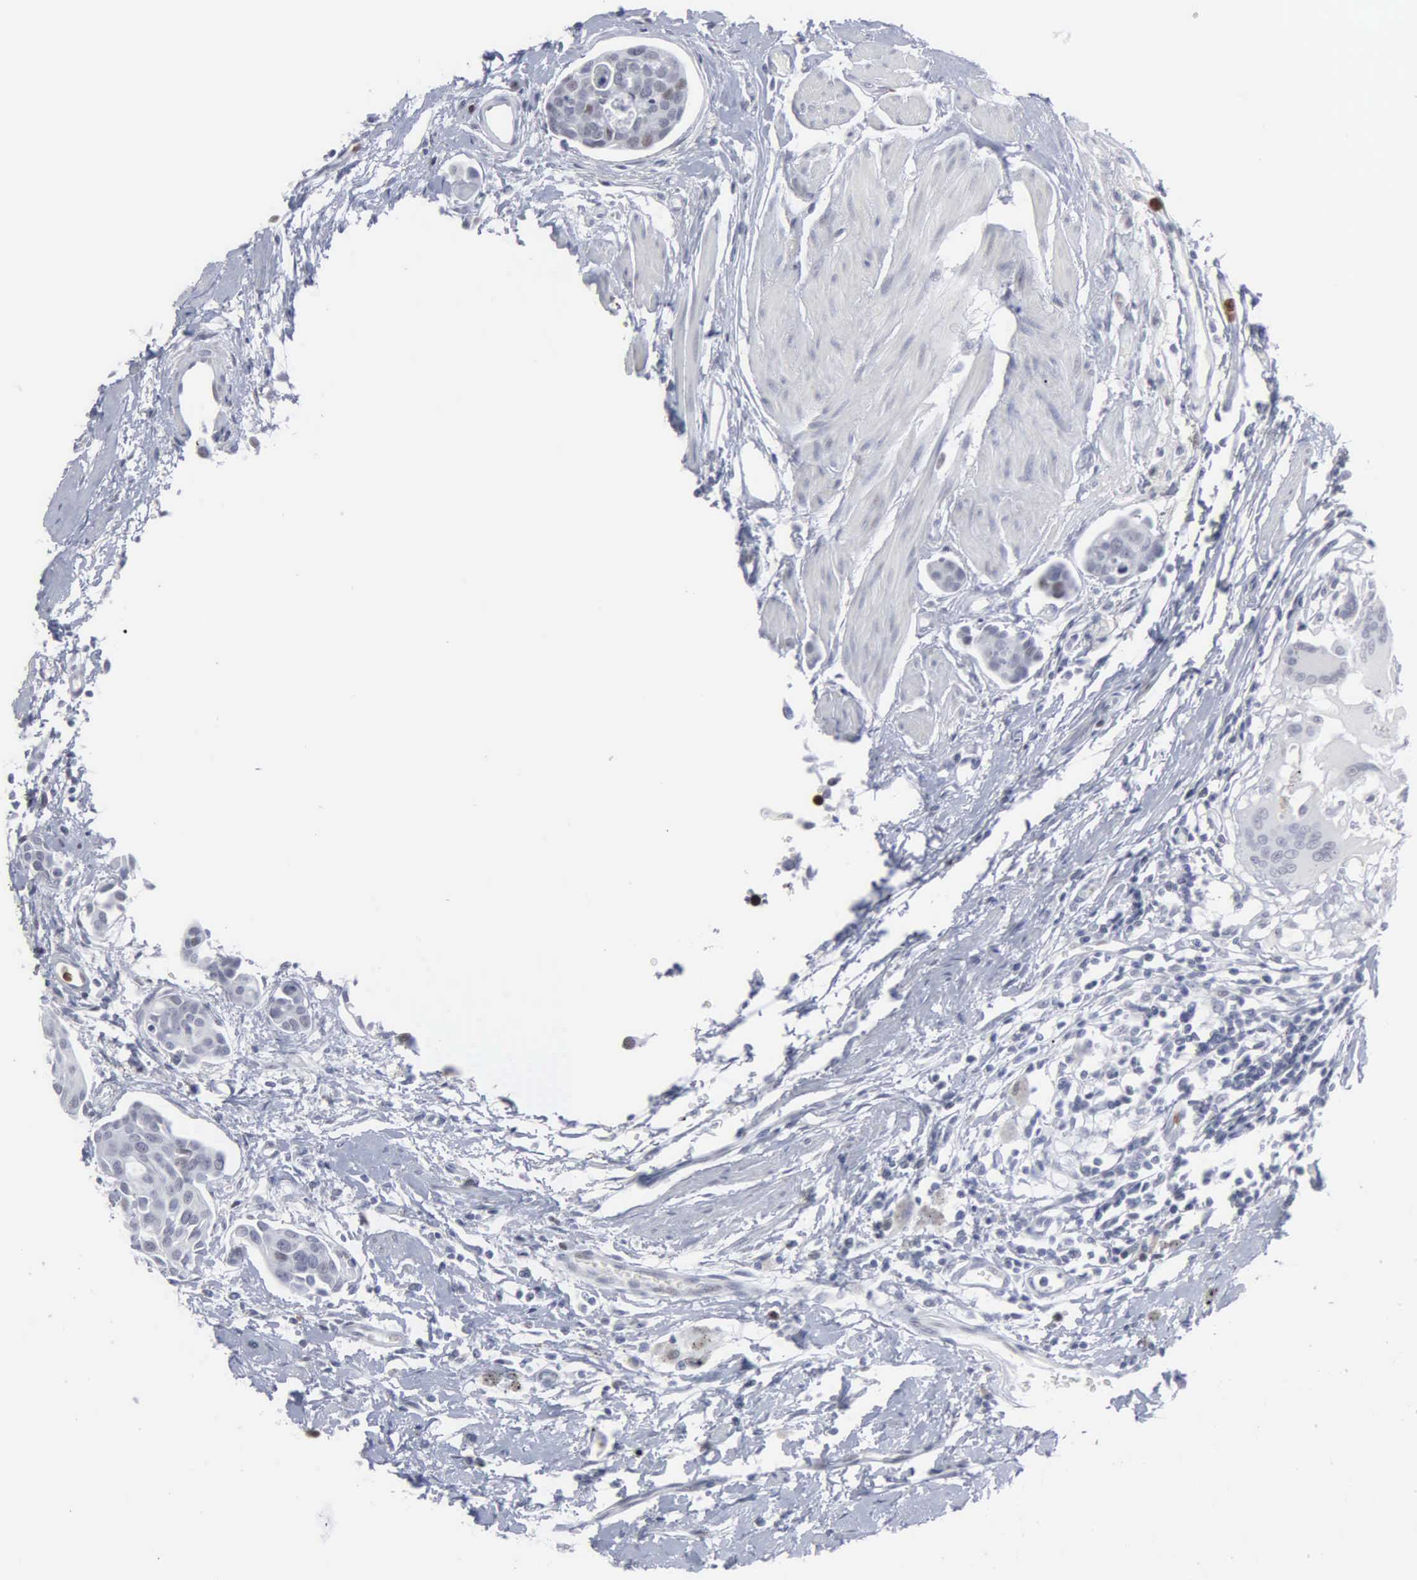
{"staining": {"intensity": "negative", "quantity": "none", "location": "none"}, "tissue": "urothelial cancer", "cell_type": "Tumor cells", "image_type": "cancer", "snomed": [{"axis": "morphology", "description": "Urothelial carcinoma, High grade"}, {"axis": "topography", "description": "Urinary bladder"}], "caption": "There is no significant positivity in tumor cells of urothelial carcinoma (high-grade).", "gene": "SPIN3", "patient": {"sex": "male", "age": 78}}